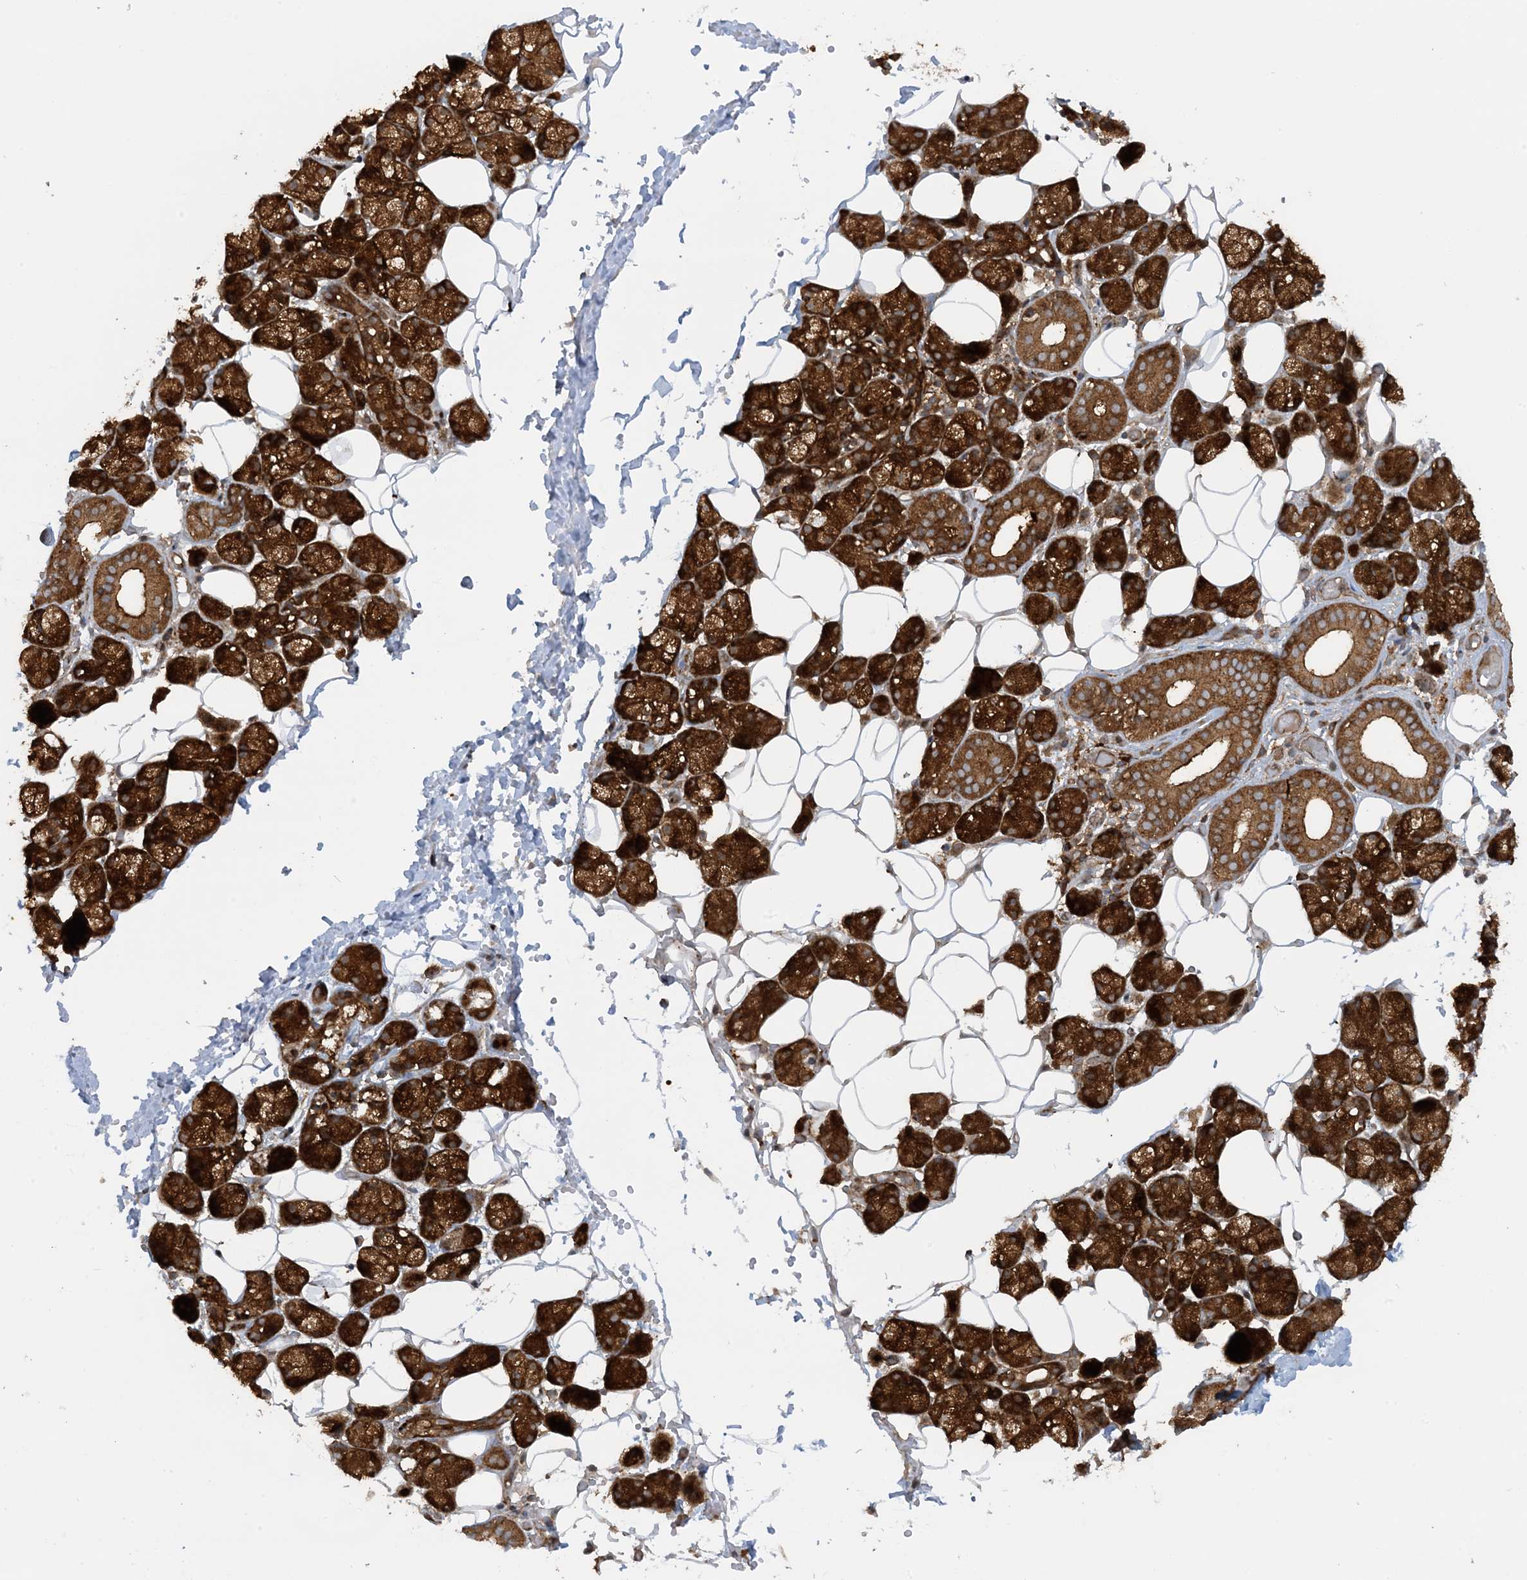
{"staining": {"intensity": "strong", "quantity": ">75%", "location": "cytoplasmic/membranous"}, "tissue": "salivary gland", "cell_type": "Glandular cells", "image_type": "normal", "snomed": [{"axis": "morphology", "description": "Normal tissue, NOS"}, {"axis": "topography", "description": "Salivary gland"}], "caption": "Salivary gland stained for a protein exhibits strong cytoplasmic/membranous positivity in glandular cells. The staining was performed using DAB (3,3'-diaminobenzidine), with brown indicating positive protein expression. Nuclei are stained blue with hematoxylin.", "gene": "STAM2", "patient": {"sex": "female", "age": 33}}